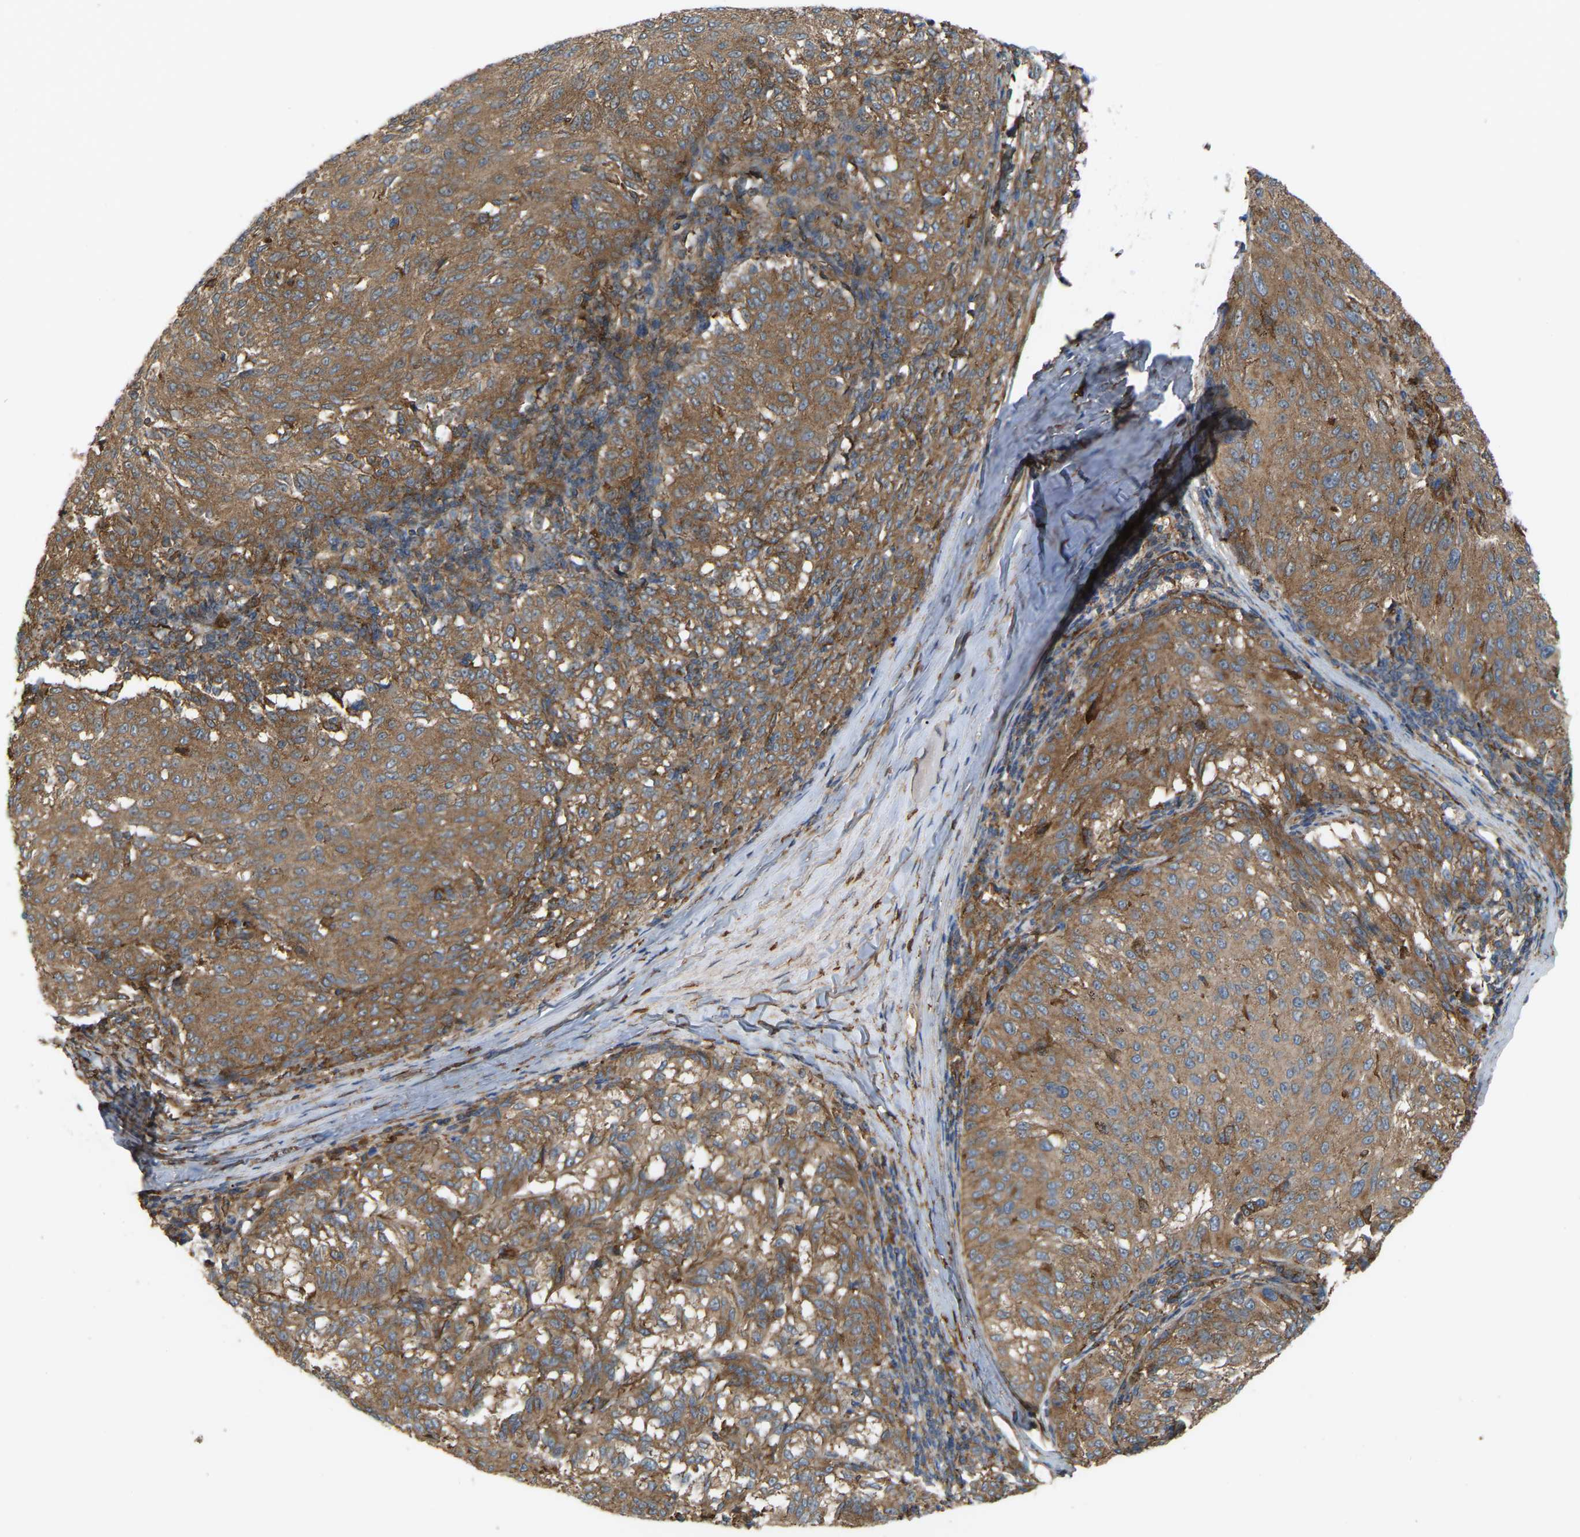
{"staining": {"intensity": "moderate", "quantity": ">75%", "location": "cytoplasmic/membranous"}, "tissue": "melanoma", "cell_type": "Tumor cells", "image_type": "cancer", "snomed": [{"axis": "morphology", "description": "Malignant melanoma, NOS"}, {"axis": "topography", "description": "Skin"}], "caption": "Malignant melanoma was stained to show a protein in brown. There is medium levels of moderate cytoplasmic/membranous positivity in approximately >75% of tumor cells.", "gene": "PICALM", "patient": {"sex": "female", "age": 72}}